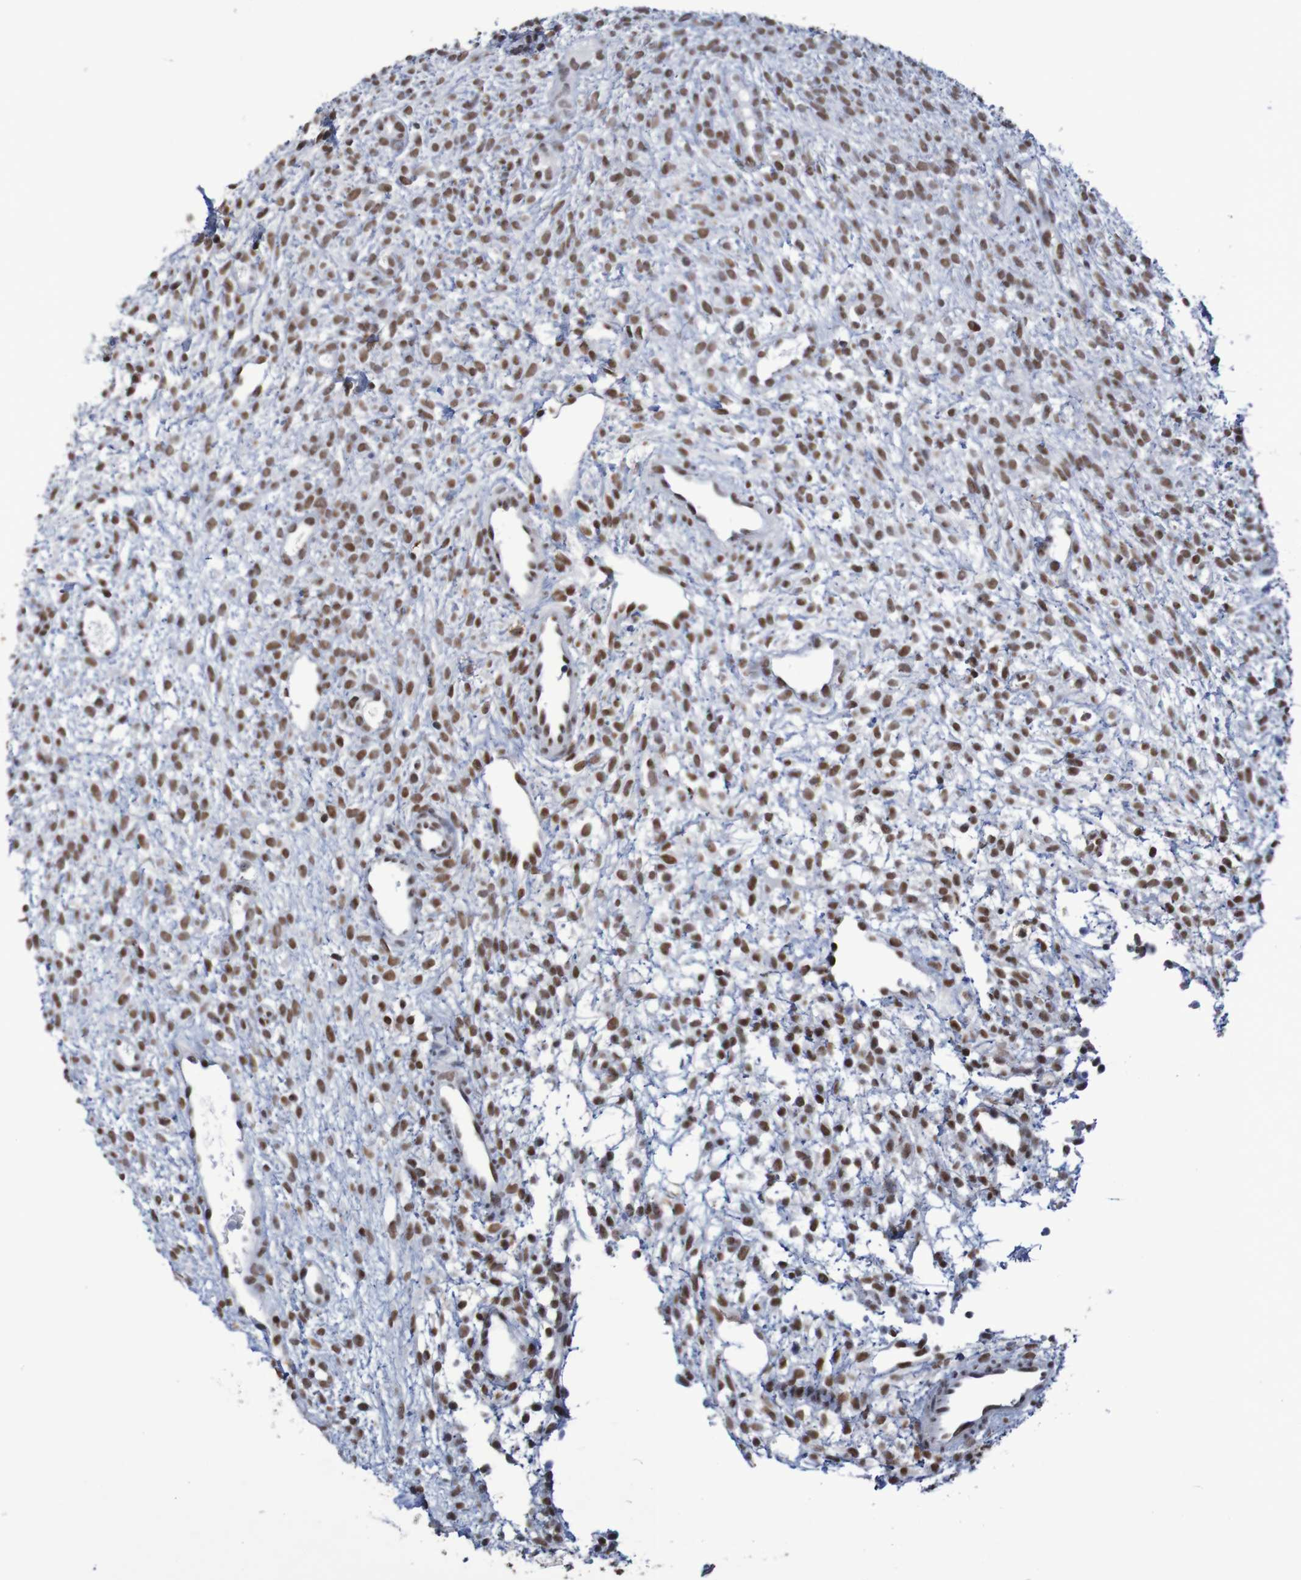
{"staining": {"intensity": "strong", "quantity": "25%-75%", "location": "nuclear"}, "tissue": "ovary", "cell_type": "Ovarian stroma cells", "image_type": "normal", "snomed": [{"axis": "morphology", "description": "Normal tissue, NOS"}, {"axis": "morphology", "description": "Cyst, NOS"}, {"axis": "topography", "description": "Ovary"}], "caption": "IHC (DAB) staining of normal ovary reveals strong nuclear protein staining in about 25%-75% of ovarian stroma cells.", "gene": "MRTFB", "patient": {"sex": "female", "age": 18}}